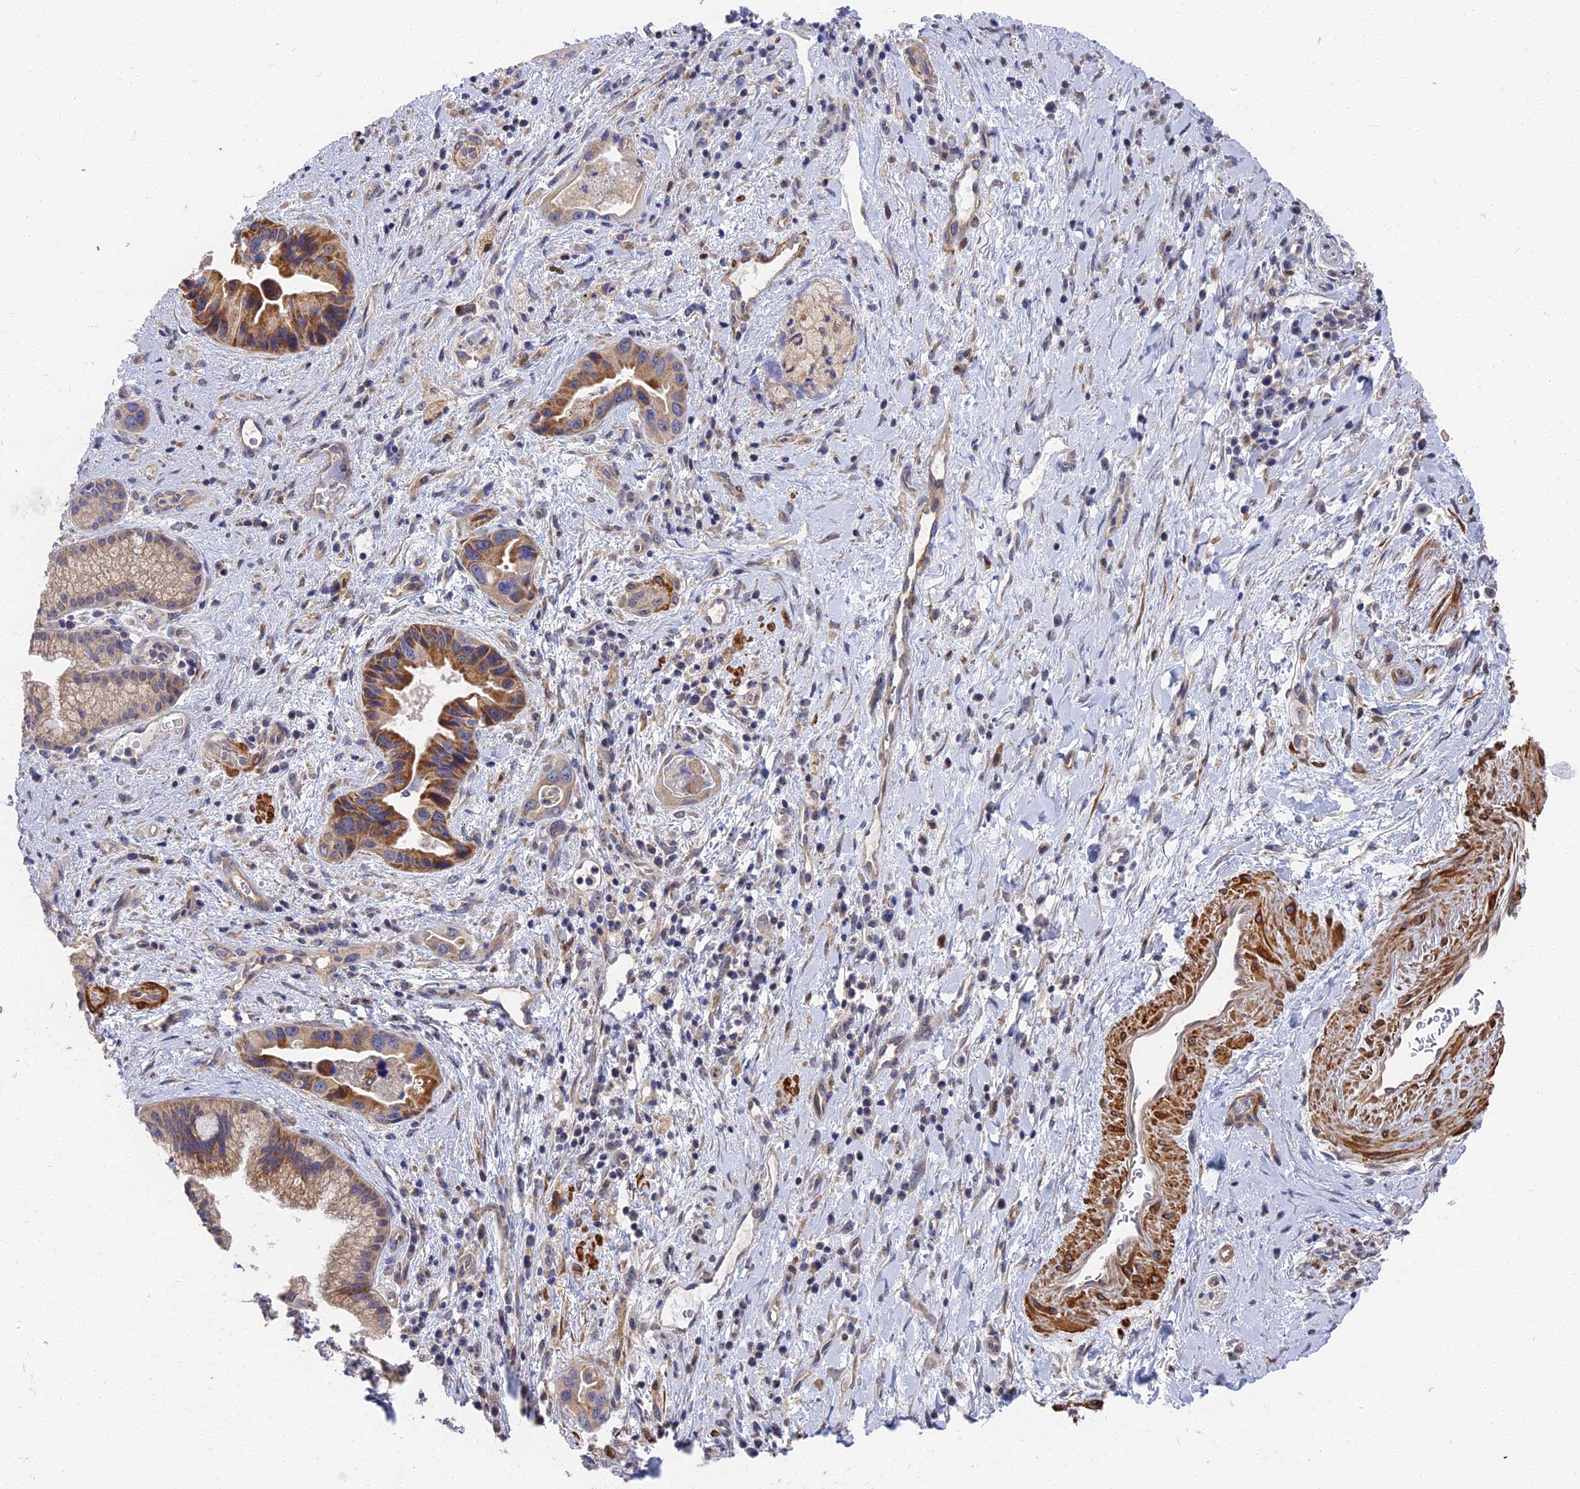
{"staining": {"intensity": "moderate", "quantity": ">75%", "location": "cytoplasmic/membranous"}, "tissue": "pancreatic cancer", "cell_type": "Tumor cells", "image_type": "cancer", "snomed": [{"axis": "morphology", "description": "Adenocarcinoma, NOS"}, {"axis": "topography", "description": "Pancreas"}], "caption": "Human pancreatic adenocarcinoma stained with a protein marker demonstrates moderate staining in tumor cells.", "gene": "CCDC113", "patient": {"sex": "female", "age": 77}}